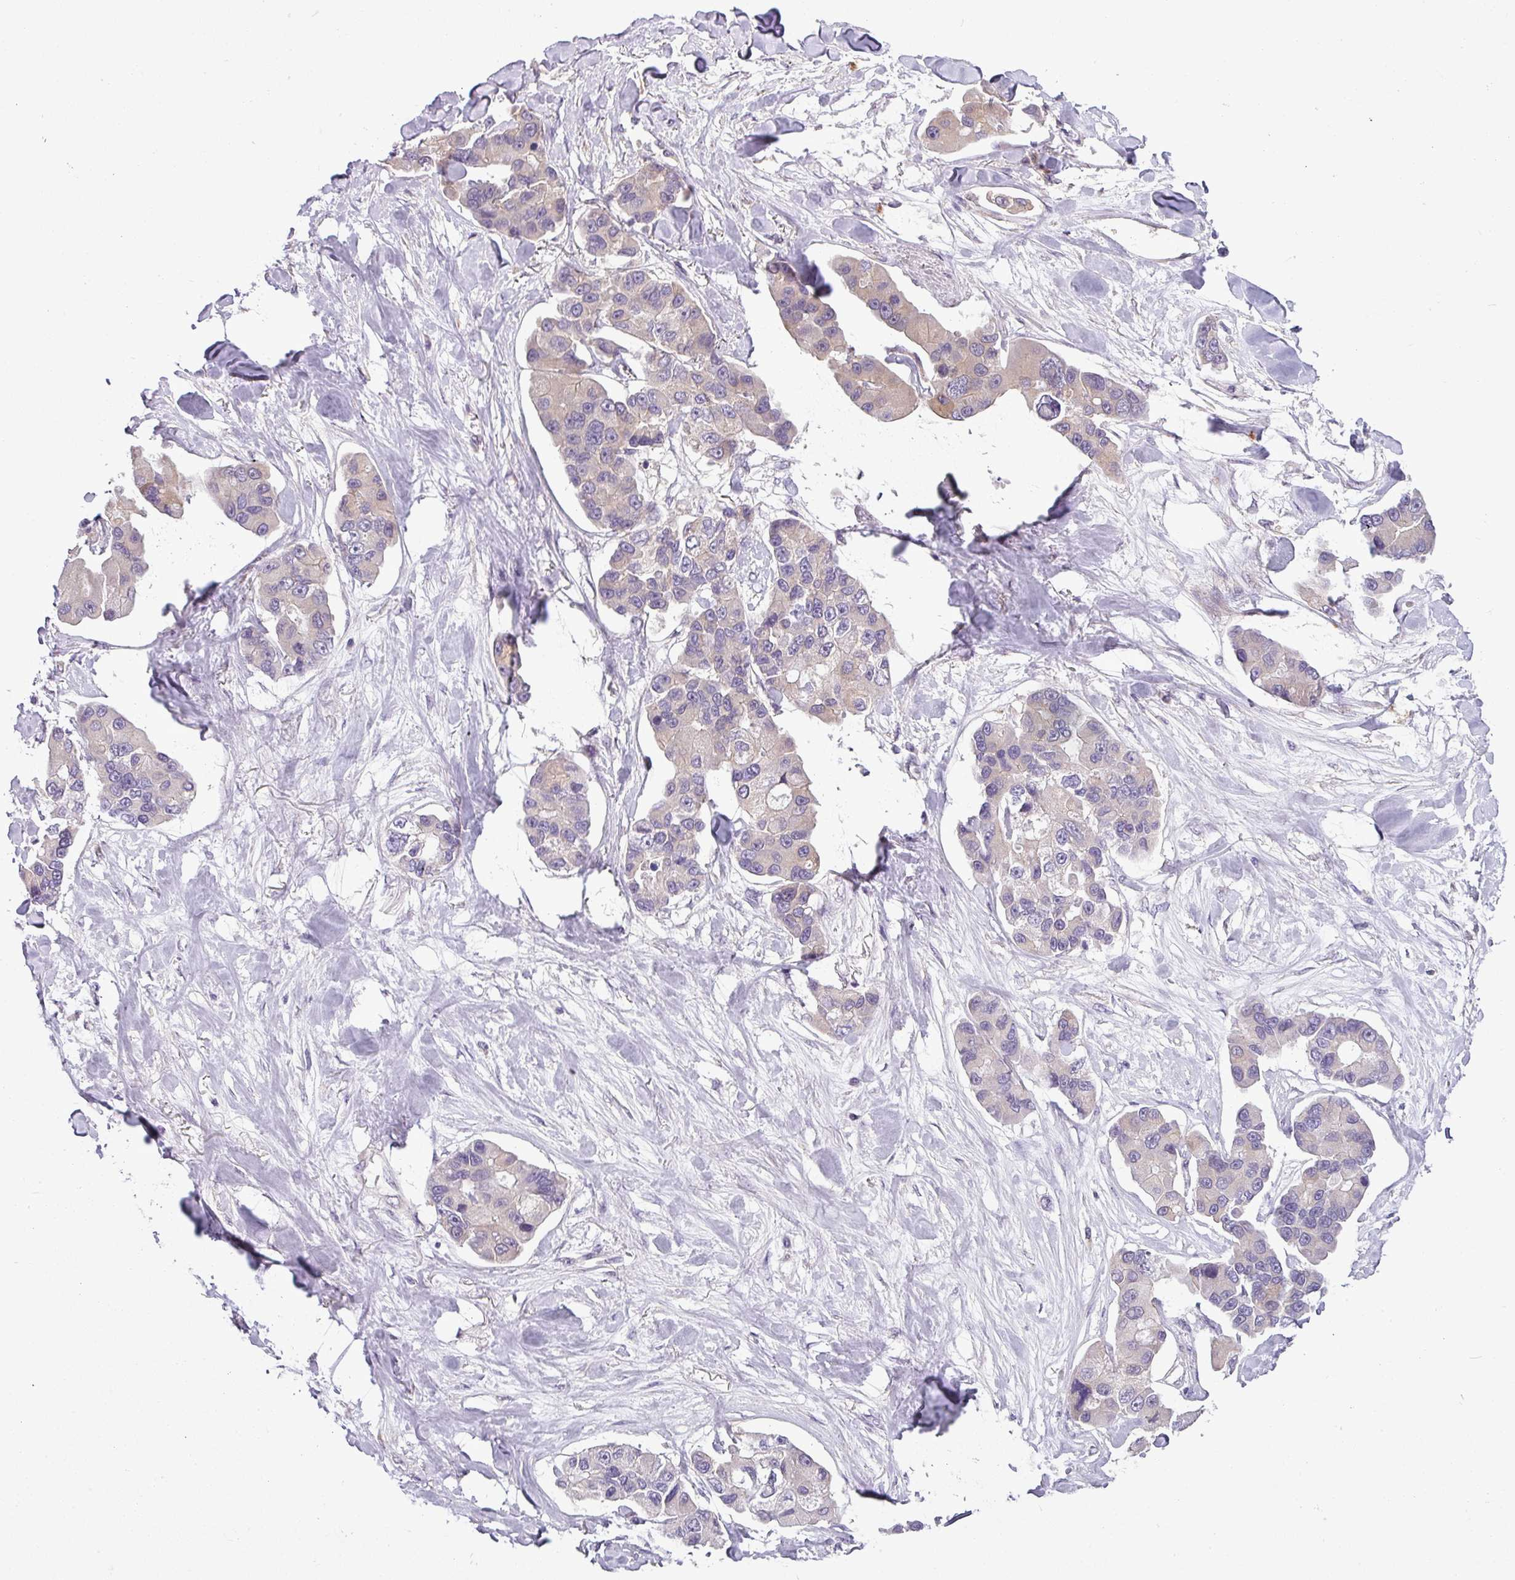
{"staining": {"intensity": "weak", "quantity": "25%-75%", "location": "cytoplasmic/membranous"}, "tissue": "lung cancer", "cell_type": "Tumor cells", "image_type": "cancer", "snomed": [{"axis": "morphology", "description": "Adenocarcinoma, NOS"}, {"axis": "topography", "description": "Lung"}], "caption": "This micrograph shows IHC staining of adenocarcinoma (lung), with low weak cytoplasmic/membranous staining in about 25%-75% of tumor cells.", "gene": "TOR1AIP2", "patient": {"sex": "female", "age": 54}}